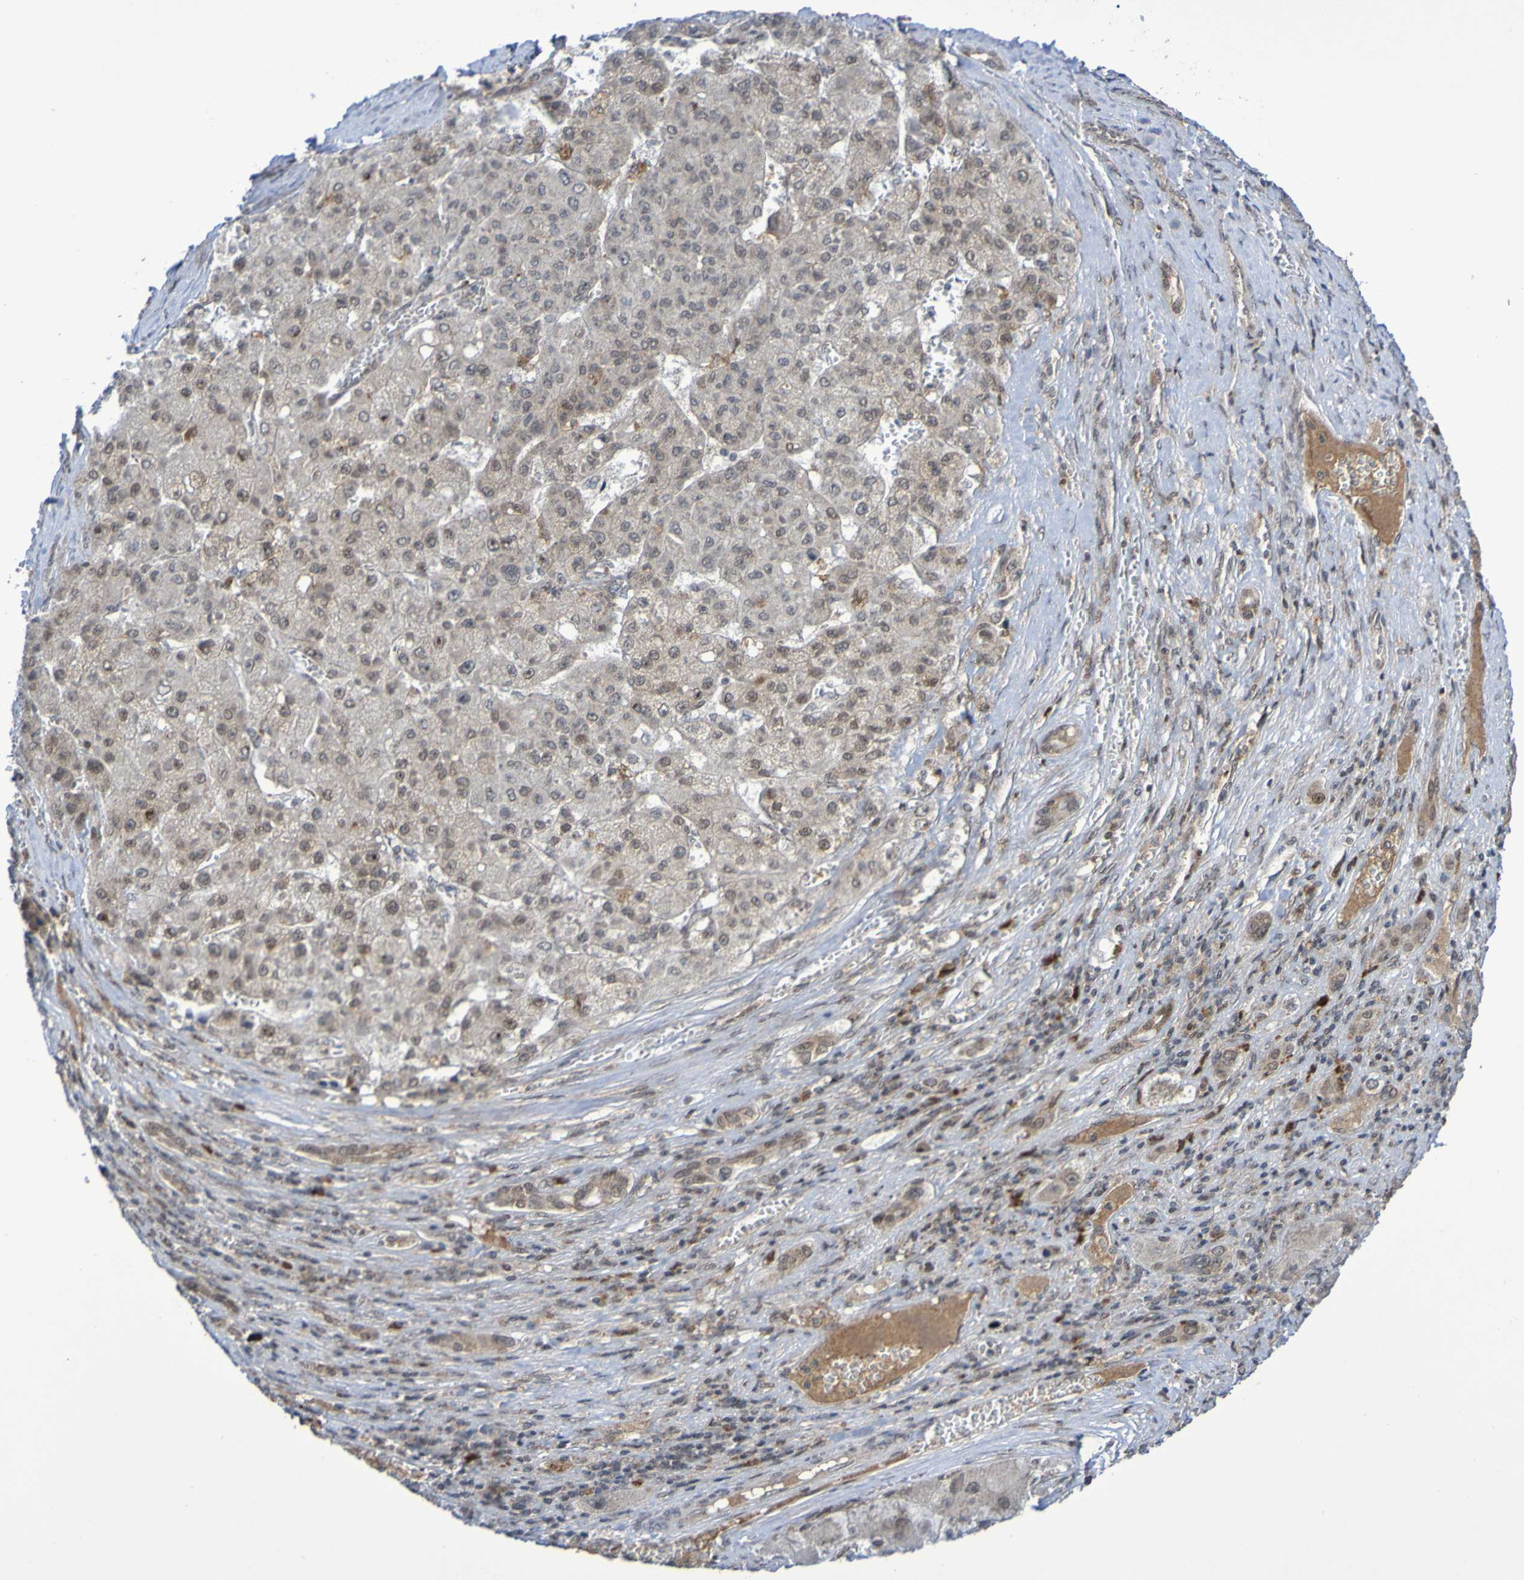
{"staining": {"intensity": "weak", "quantity": ">75%", "location": "cytoplasmic/membranous,nuclear"}, "tissue": "liver cancer", "cell_type": "Tumor cells", "image_type": "cancer", "snomed": [{"axis": "morphology", "description": "Carcinoma, Hepatocellular, NOS"}, {"axis": "topography", "description": "Liver"}], "caption": "Immunohistochemical staining of liver cancer exhibits low levels of weak cytoplasmic/membranous and nuclear protein staining in about >75% of tumor cells.", "gene": "ITLN1", "patient": {"sex": "female", "age": 73}}